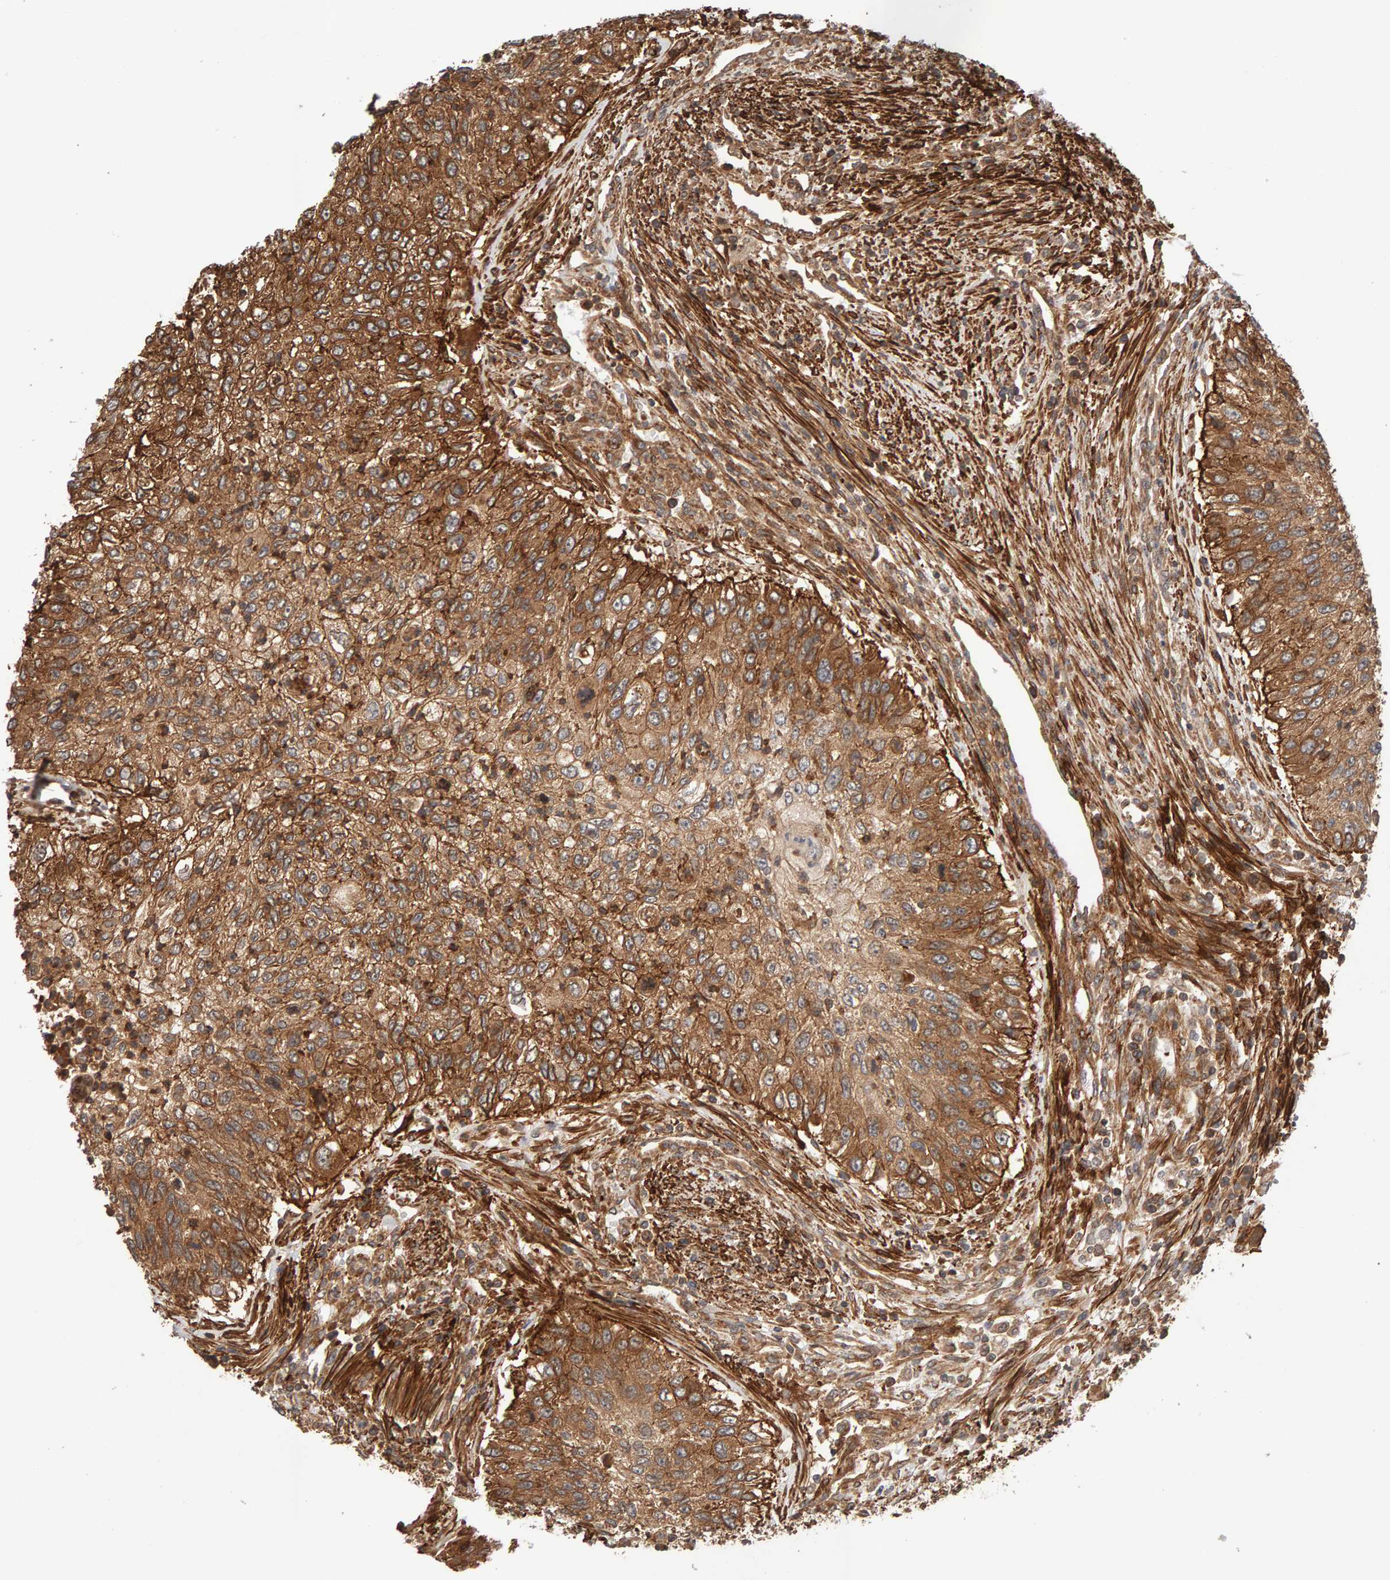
{"staining": {"intensity": "moderate", "quantity": ">75%", "location": "cytoplasmic/membranous"}, "tissue": "urothelial cancer", "cell_type": "Tumor cells", "image_type": "cancer", "snomed": [{"axis": "morphology", "description": "Urothelial carcinoma, High grade"}, {"axis": "topography", "description": "Urinary bladder"}], "caption": "IHC staining of urothelial cancer, which demonstrates medium levels of moderate cytoplasmic/membranous staining in approximately >75% of tumor cells indicating moderate cytoplasmic/membranous protein expression. The staining was performed using DAB (3,3'-diaminobenzidine) (brown) for protein detection and nuclei were counterstained in hematoxylin (blue).", "gene": "SYNRG", "patient": {"sex": "female", "age": 60}}